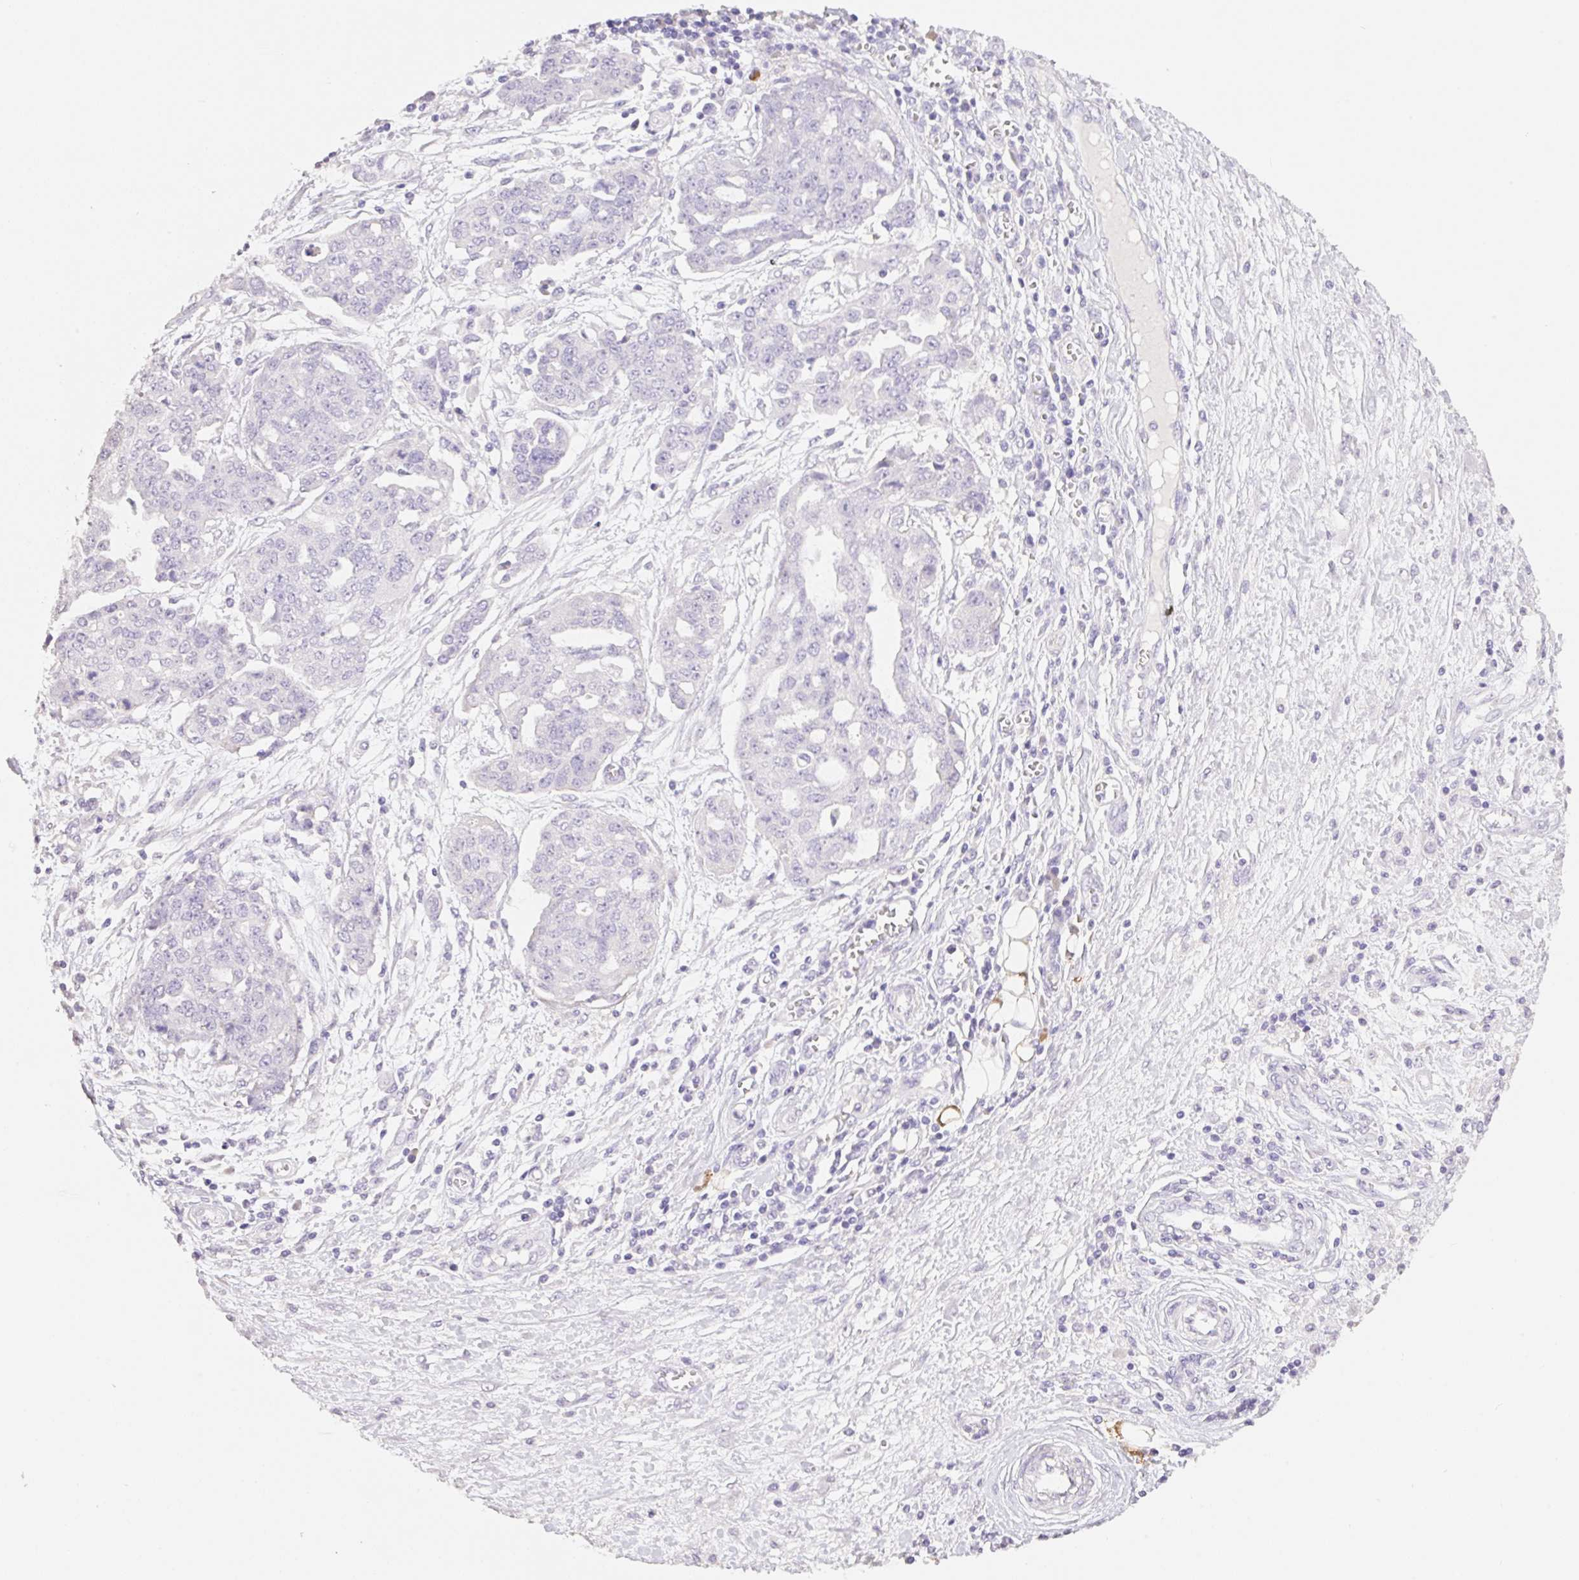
{"staining": {"intensity": "negative", "quantity": "none", "location": "none"}, "tissue": "ovarian cancer", "cell_type": "Tumor cells", "image_type": "cancer", "snomed": [{"axis": "morphology", "description": "Cystadenocarcinoma, serous, NOS"}, {"axis": "topography", "description": "Soft tissue"}, {"axis": "topography", "description": "Ovary"}], "caption": "Tumor cells show no significant protein positivity in ovarian serous cystadenocarcinoma.", "gene": "HCRTR2", "patient": {"sex": "female", "age": 57}}